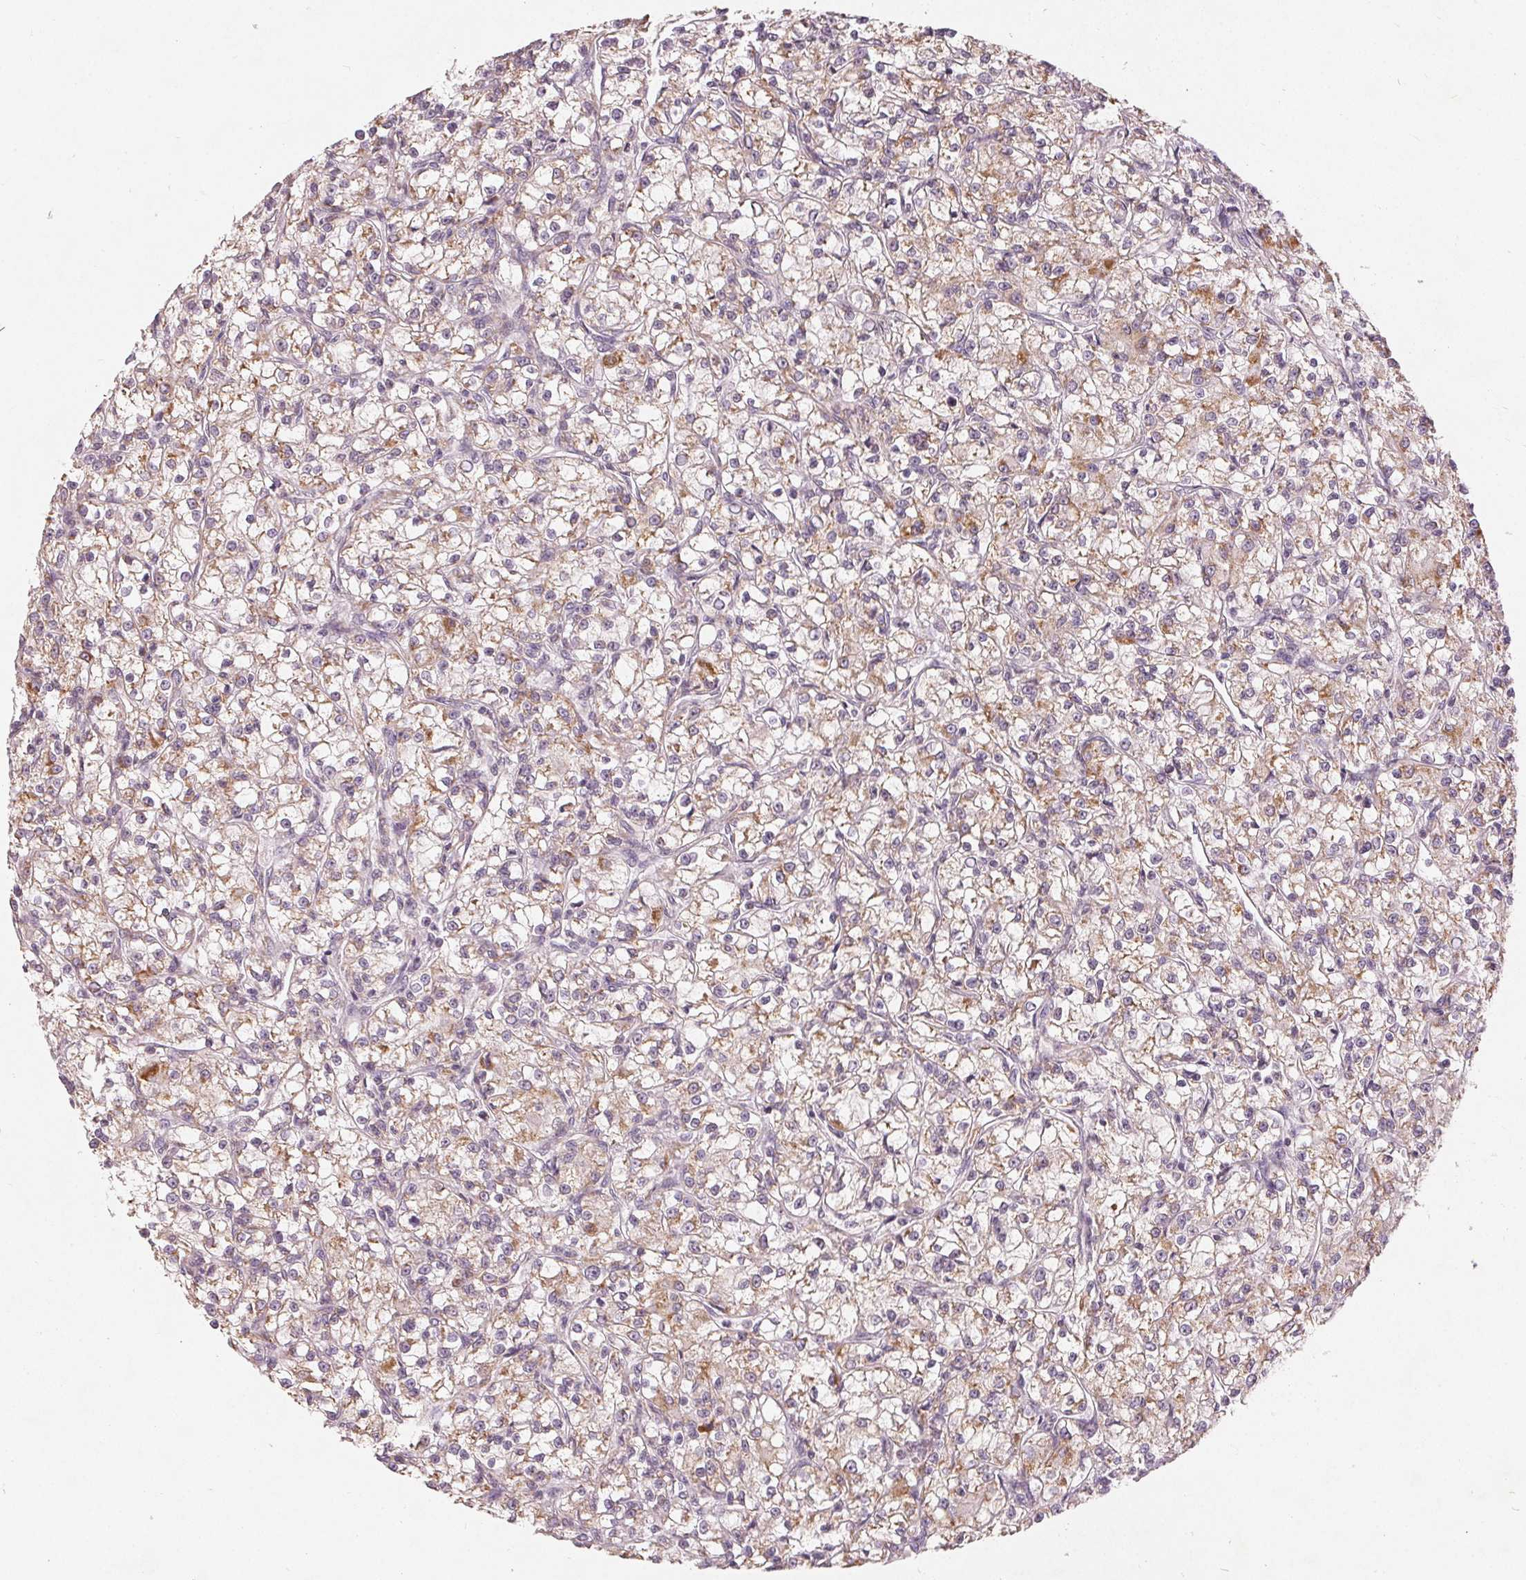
{"staining": {"intensity": "moderate", "quantity": "25%-75%", "location": "cytoplasmic/membranous"}, "tissue": "renal cancer", "cell_type": "Tumor cells", "image_type": "cancer", "snomed": [{"axis": "morphology", "description": "Adenocarcinoma, NOS"}, {"axis": "topography", "description": "Kidney"}], "caption": "A histopathology image of renal cancer (adenocarcinoma) stained for a protein displays moderate cytoplasmic/membranous brown staining in tumor cells.", "gene": "TRIM60", "patient": {"sex": "female", "age": 59}}